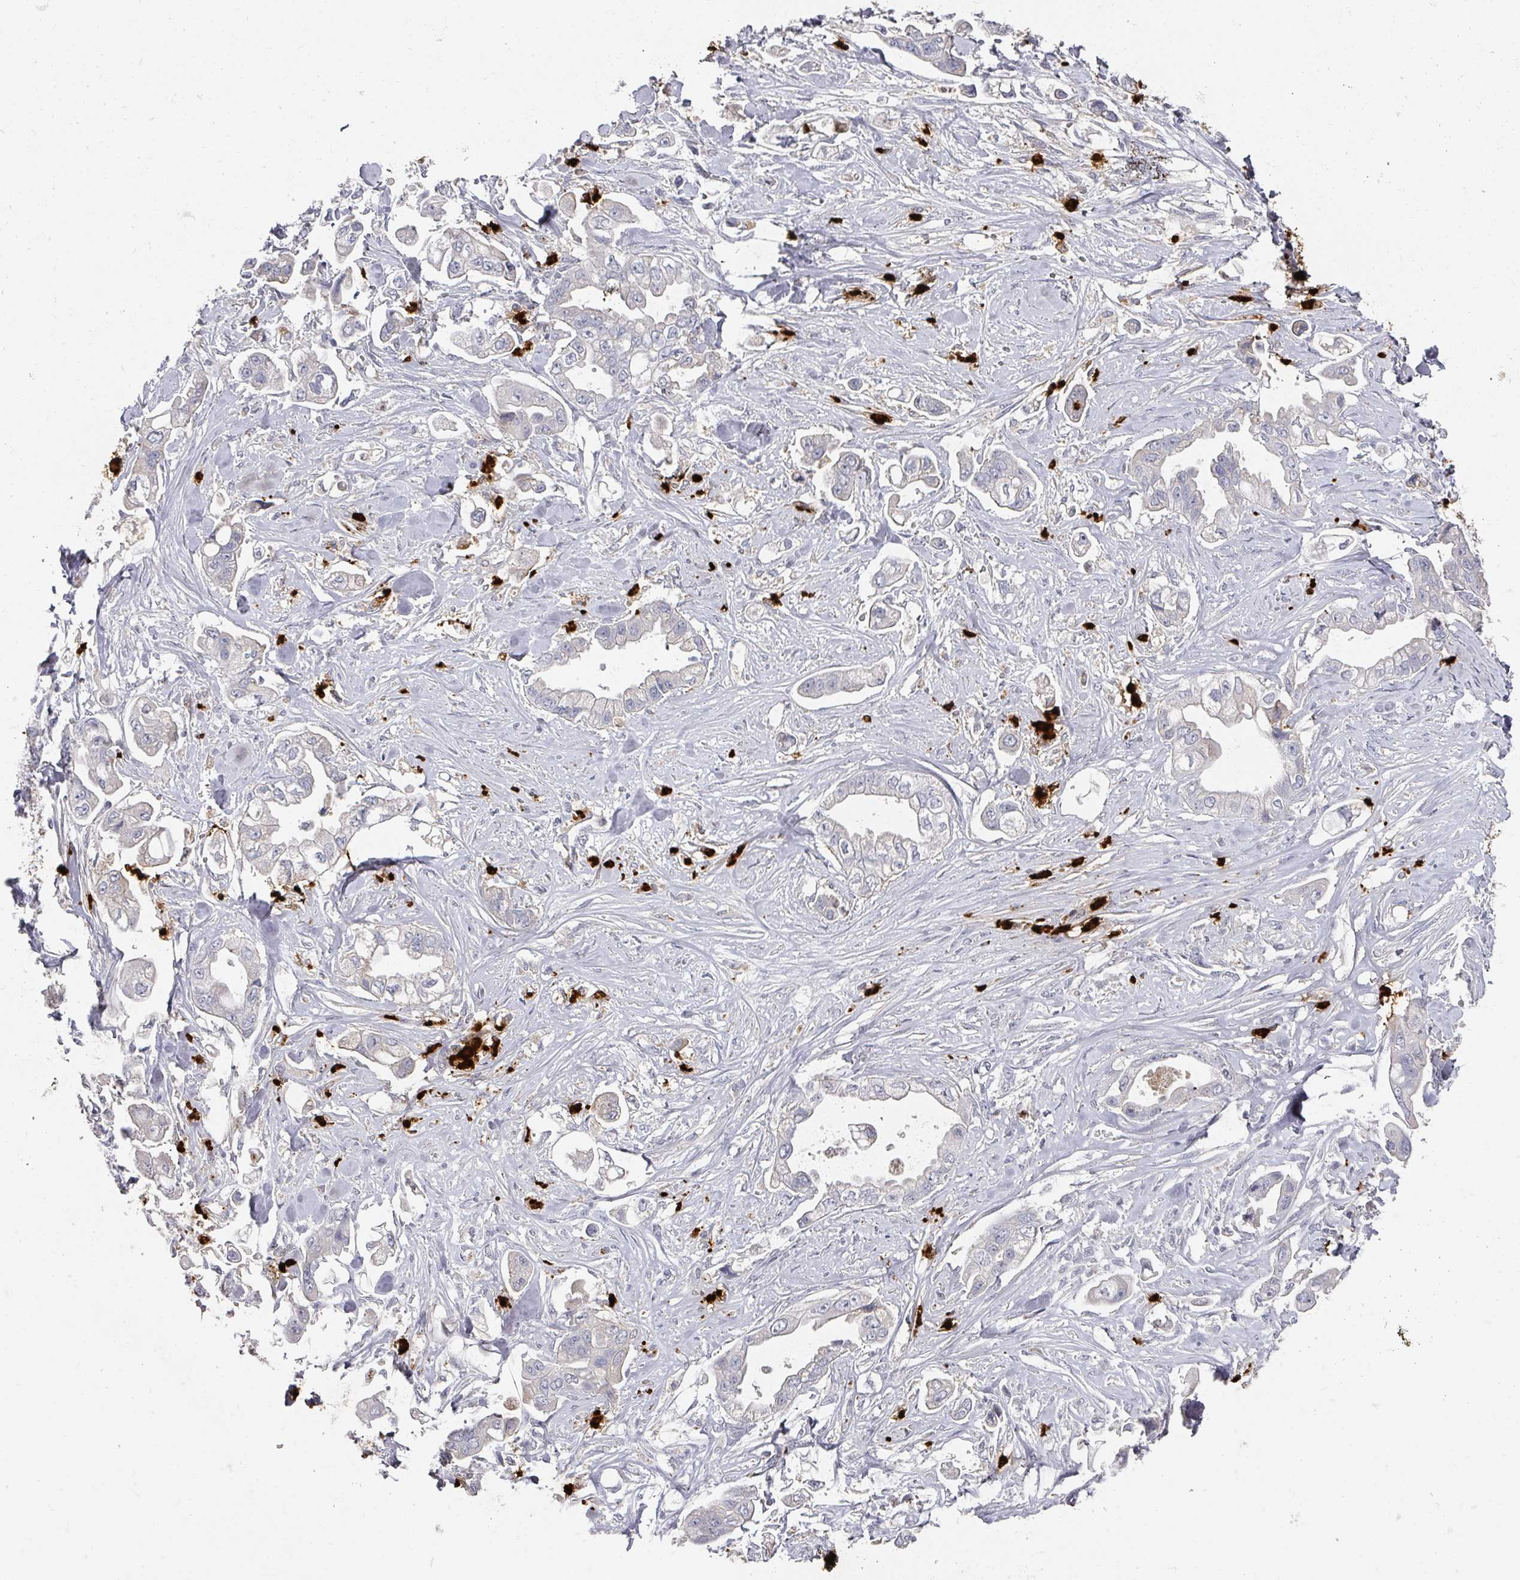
{"staining": {"intensity": "negative", "quantity": "none", "location": "none"}, "tissue": "stomach cancer", "cell_type": "Tumor cells", "image_type": "cancer", "snomed": [{"axis": "morphology", "description": "Adenocarcinoma, NOS"}, {"axis": "topography", "description": "Stomach"}], "caption": "An immunohistochemistry (IHC) histopathology image of stomach adenocarcinoma is shown. There is no staining in tumor cells of stomach adenocarcinoma.", "gene": "CAMP", "patient": {"sex": "male", "age": 62}}